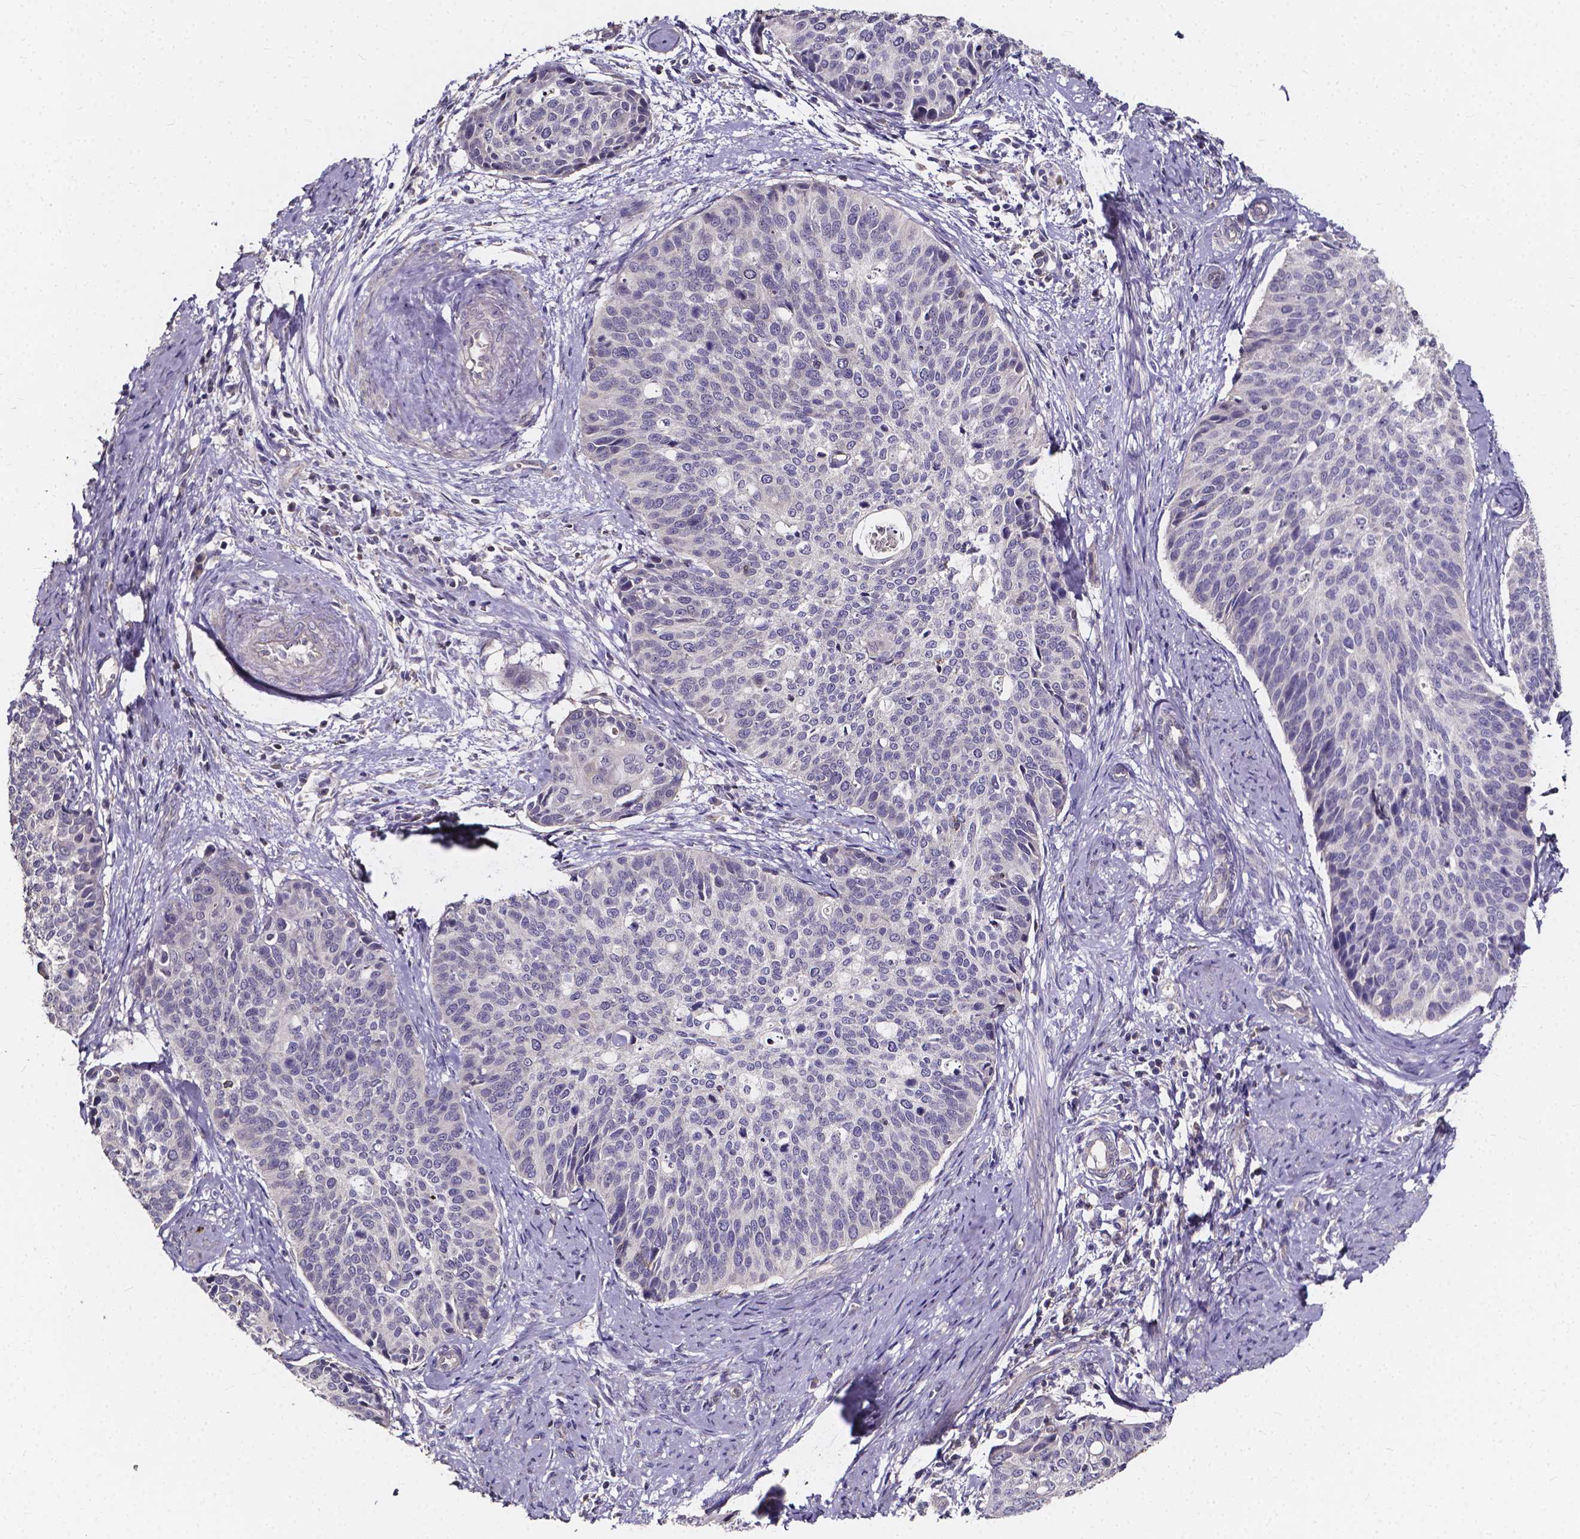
{"staining": {"intensity": "negative", "quantity": "none", "location": "none"}, "tissue": "cervical cancer", "cell_type": "Tumor cells", "image_type": "cancer", "snomed": [{"axis": "morphology", "description": "Squamous cell carcinoma, NOS"}, {"axis": "topography", "description": "Cervix"}], "caption": "High power microscopy image of an IHC photomicrograph of squamous cell carcinoma (cervical), revealing no significant positivity in tumor cells.", "gene": "THEMIS", "patient": {"sex": "female", "age": 69}}